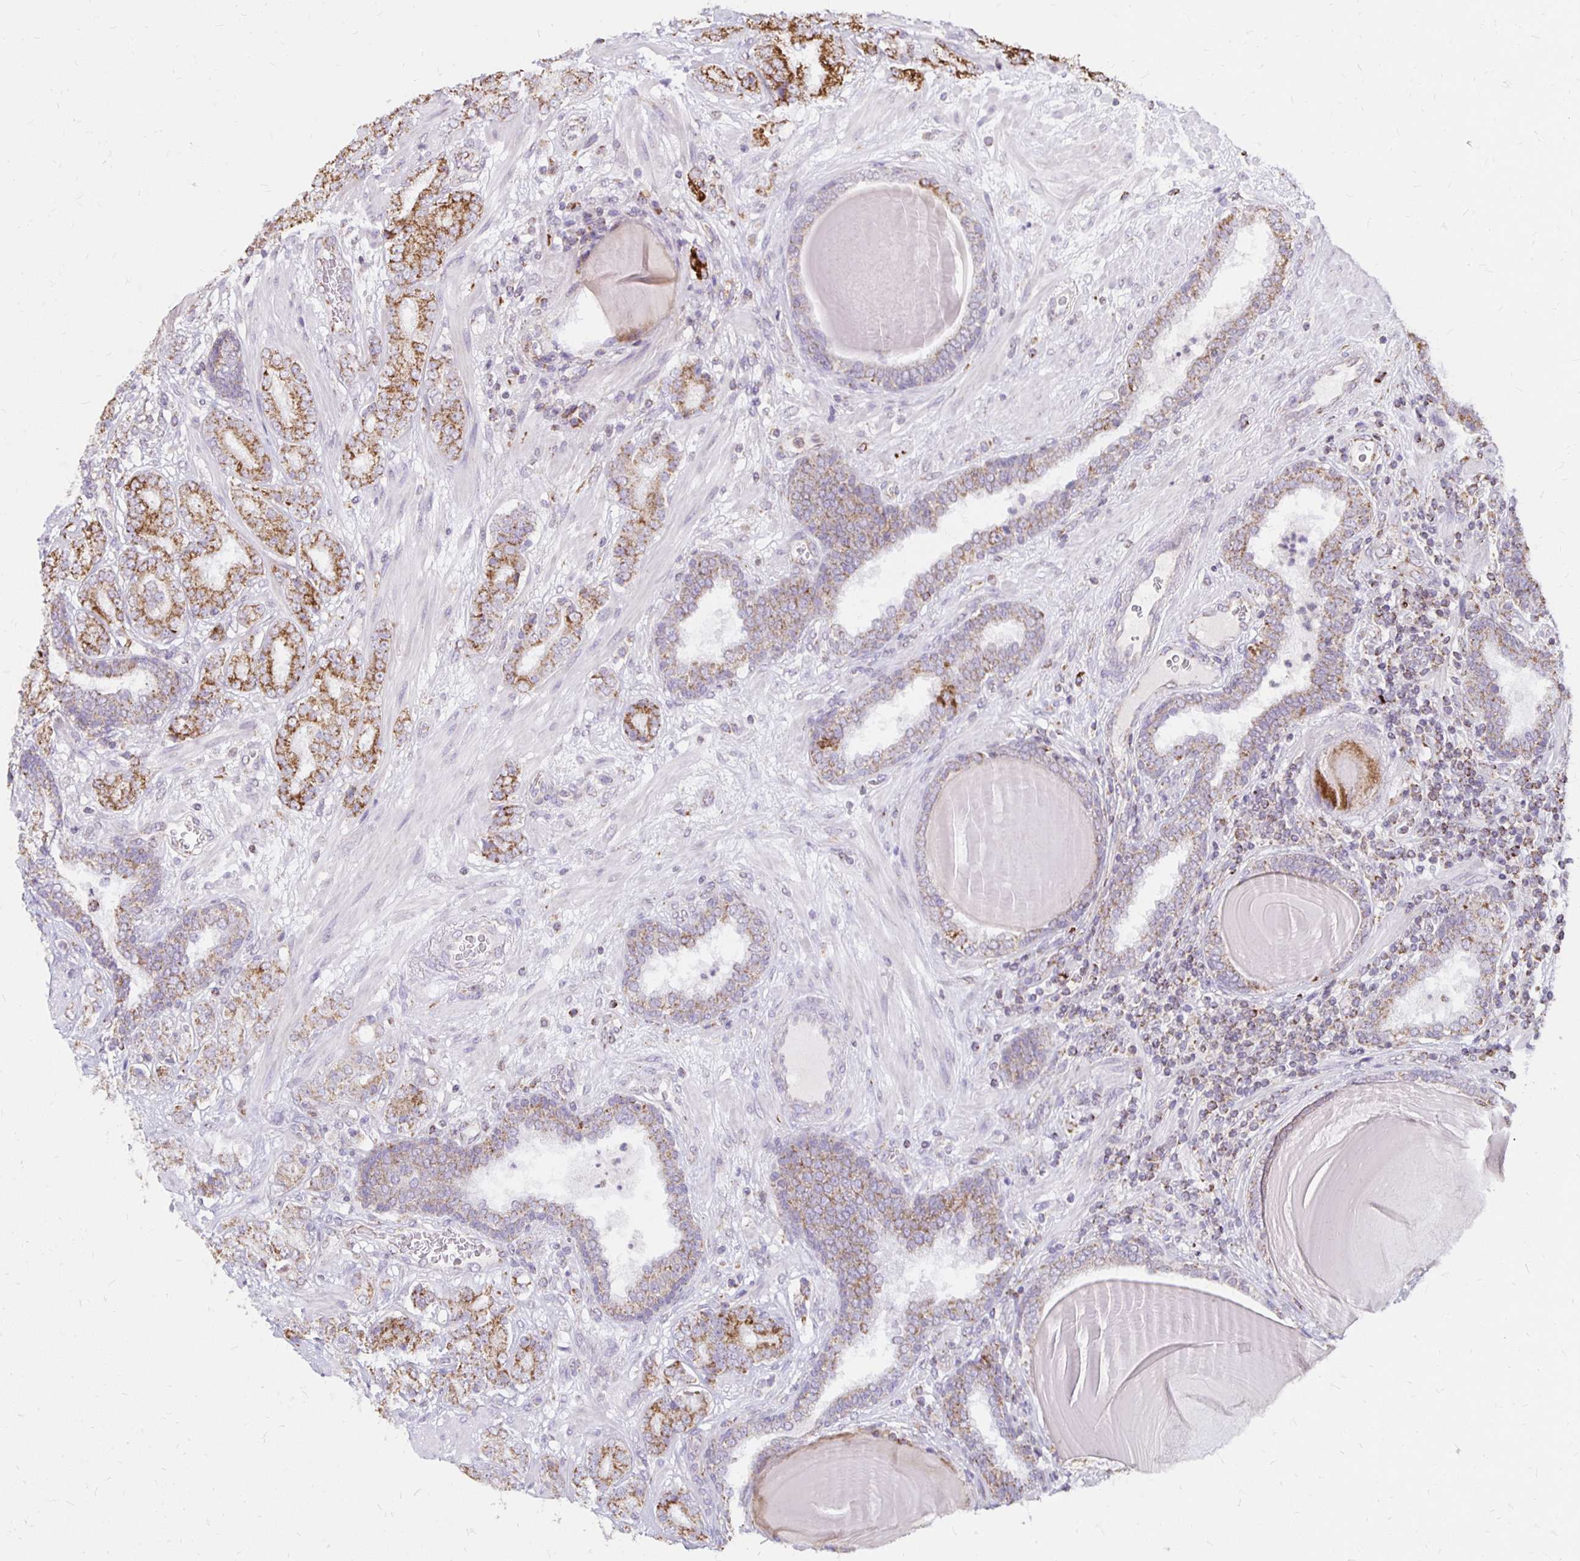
{"staining": {"intensity": "moderate", "quantity": ">75%", "location": "cytoplasmic/membranous"}, "tissue": "prostate cancer", "cell_type": "Tumor cells", "image_type": "cancer", "snomed": [{"axis": "morphology", "description": "Adenocarcinoma, High grade"}, {"axis": "topography", "description": "Prostate"}], "caption": "An immunohistochemistry image of tumor tissue is shown. Protein staining in brown highlights moderate cytoplasmic/membranous positivity in prostate high-grade adenocarcinoma within tumor cells.", "gene": "IER3", "patient": {"sex": "male", "age": 62}}